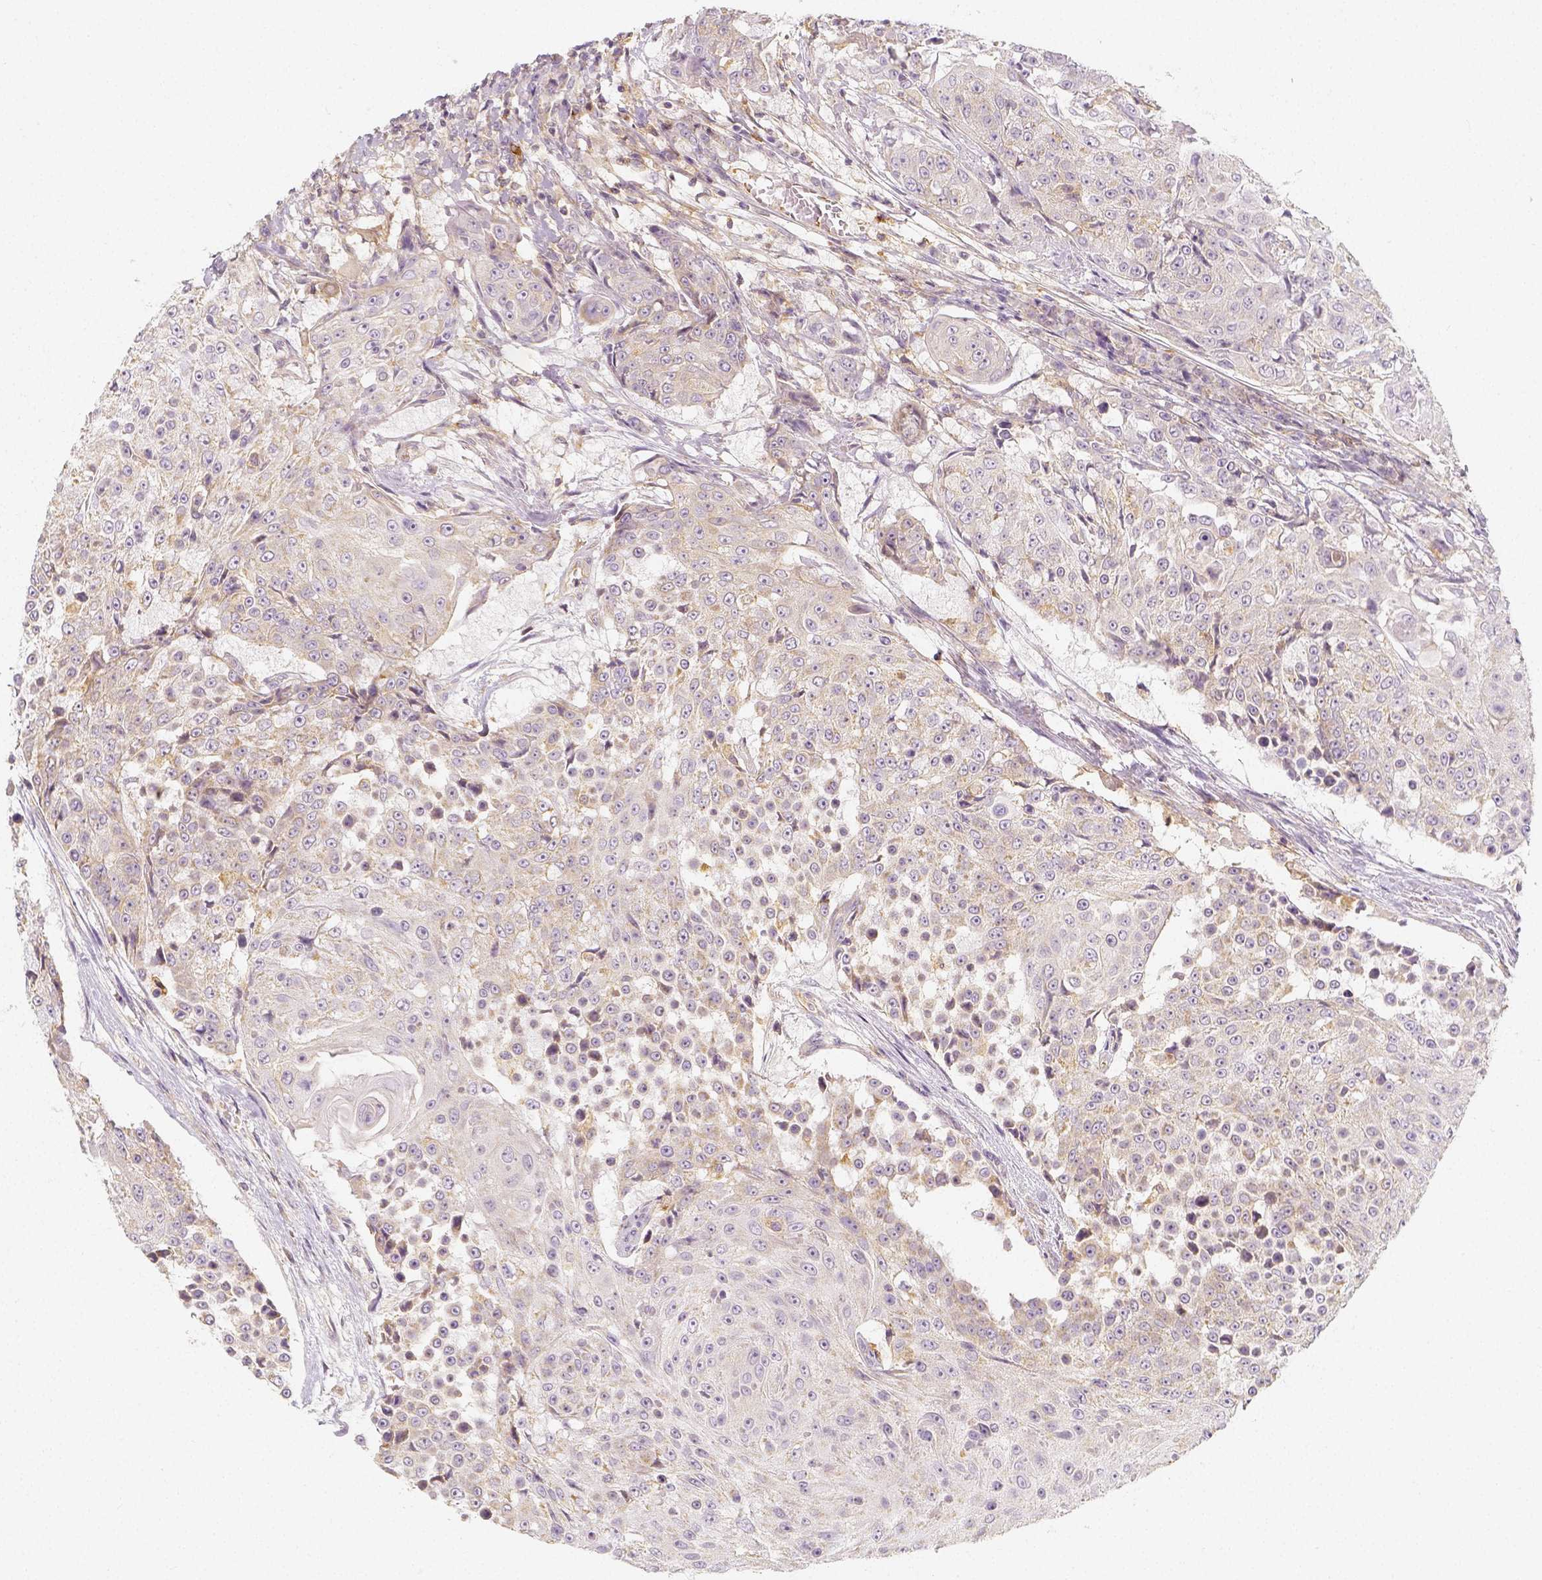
{"staining": {"intensity": "weak", "quantity": ">75%", "location": "cytoplasmic/membranous"}, "tissue": "urothelial cancer", "cell_type": "Tumor cells", "image_type": "cancer", "snomed": [{"axis": "morphology", "description": "Urothelial carcinoma, High grade"}, {"axis": "topography", "description": "Urinary bladder"}], "caption": "Protein staining demonstrates weak cytoplasmic/membranous expression in approximately >75% of tumor cells in urothelial carcinoma (high-grade).", "gene": "PTPRJ", "patient": {"sex": "female", "age": 63}}